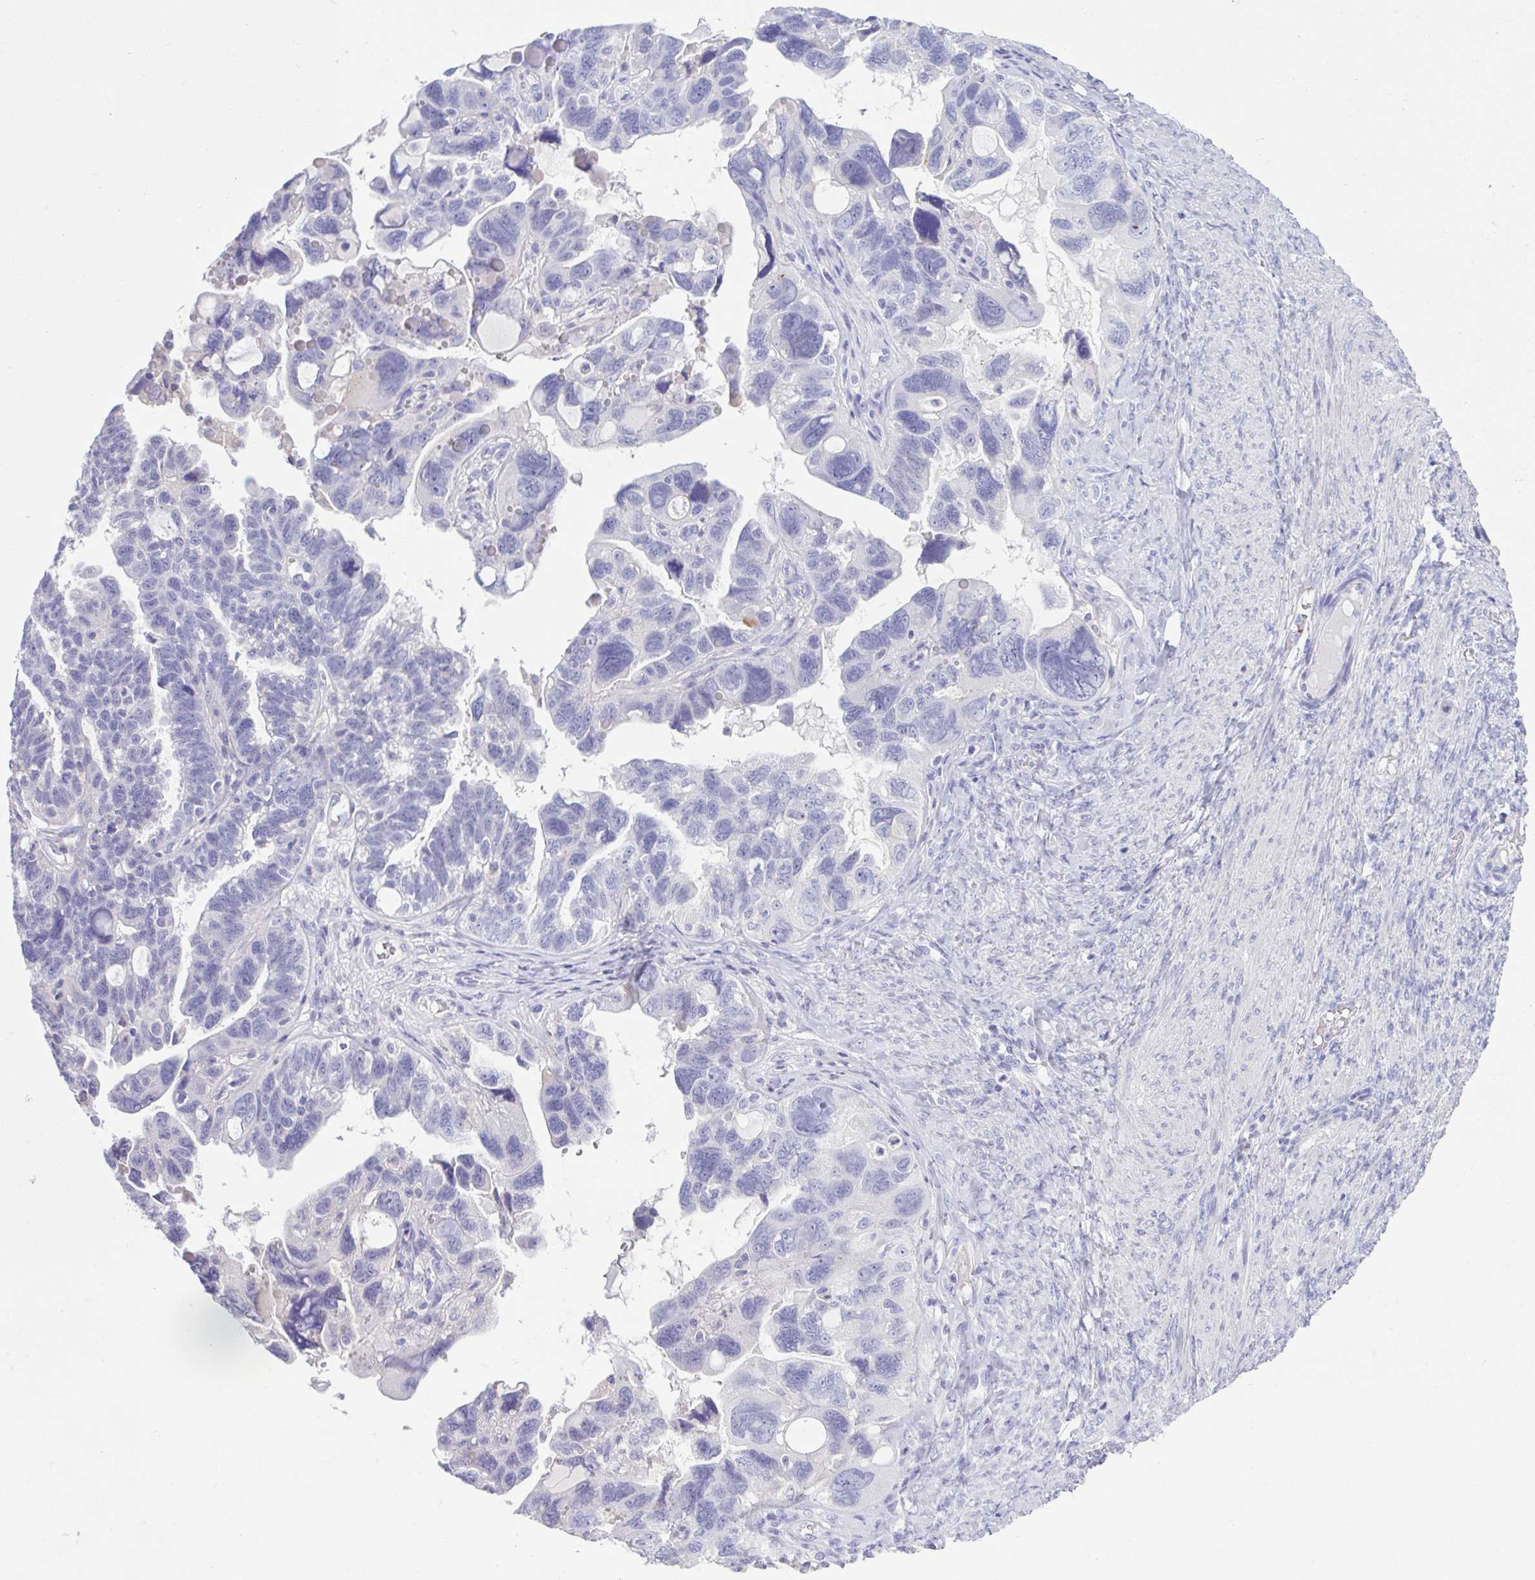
{"staining": {"intensity": "negative", "quantity": "none", "location": "none"}, "tissue": "ovarian cancer", "cell_type": "Tumor cells", "image_type": "cancer", "snomed": [{"axis": "morphology", "description": "Cystadenocarcinoma, serous, NOS"}, {"axis": "topography", "description": "Ovary"}], "caption": "An immunohistochemistry histopathology image of ovarian serous cystadenocarcinoma is shown. There is no staining in tumor cells of ovarian serous cystadenocarcinoma.", "gene": "PLEKHH1", "patient": {"sex": "female", "age": 60}}